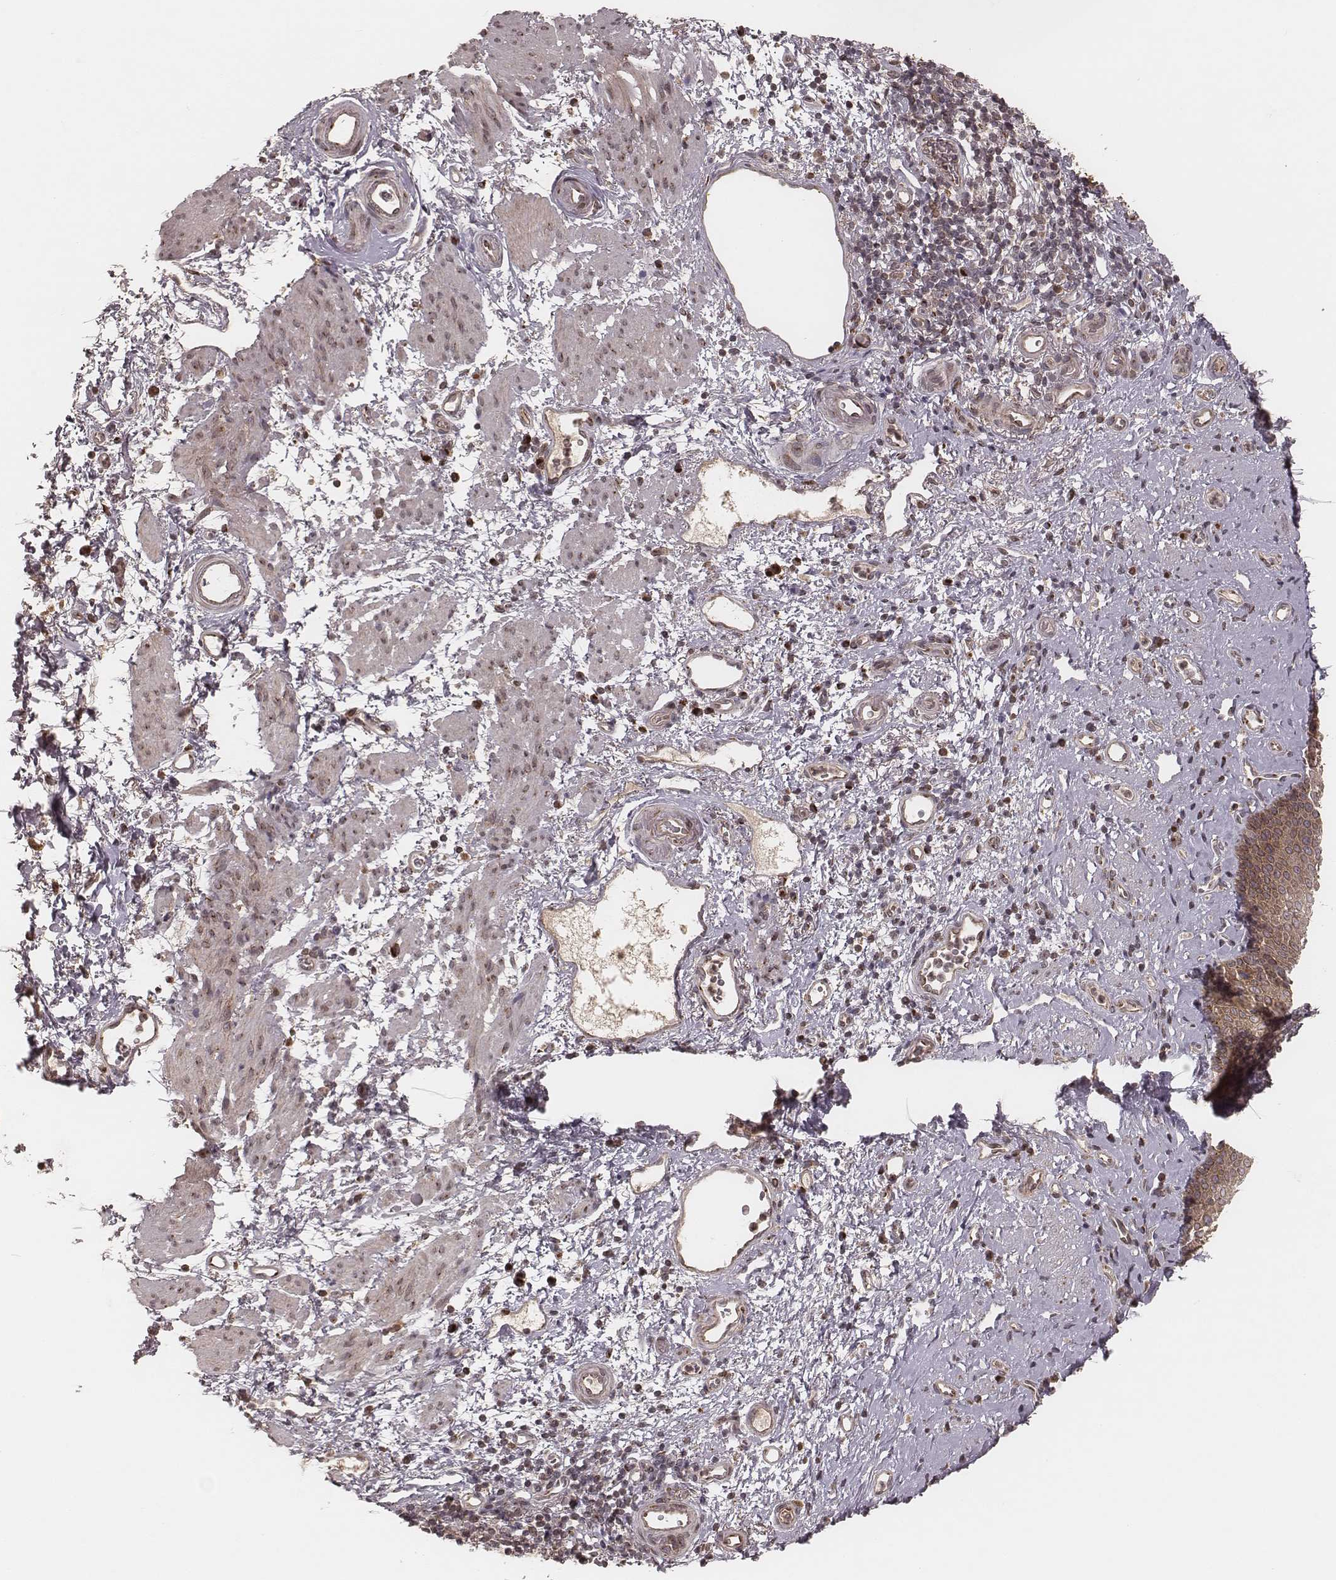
{"staining": {"intensity": "moderate", "quantity": ">75%", "location": "cytoplasmic/membranous"}, "tissue": "esophagus", "cell_type": "Squamous epithelial cells", "image_type": "normal", "snomed": [{"axis": "morphology", "description": "Normal tissue, NOS"}, {"axis": "topography", "description": "Esophagus"}], "caption": "Esophagus stained with immunohistochemistry (IHC) reveals moderate cytoplasmic/membranous positivity in about >75% of squamous epithelial cells. The staining was performed using DAB (3,3'-diaminobenzidine), with brown indicating positive protein expression. Nuclei are stained blue with hematoxylin.", "gene": "MYO19", "patient": {"sex": "female", "age": 68}}